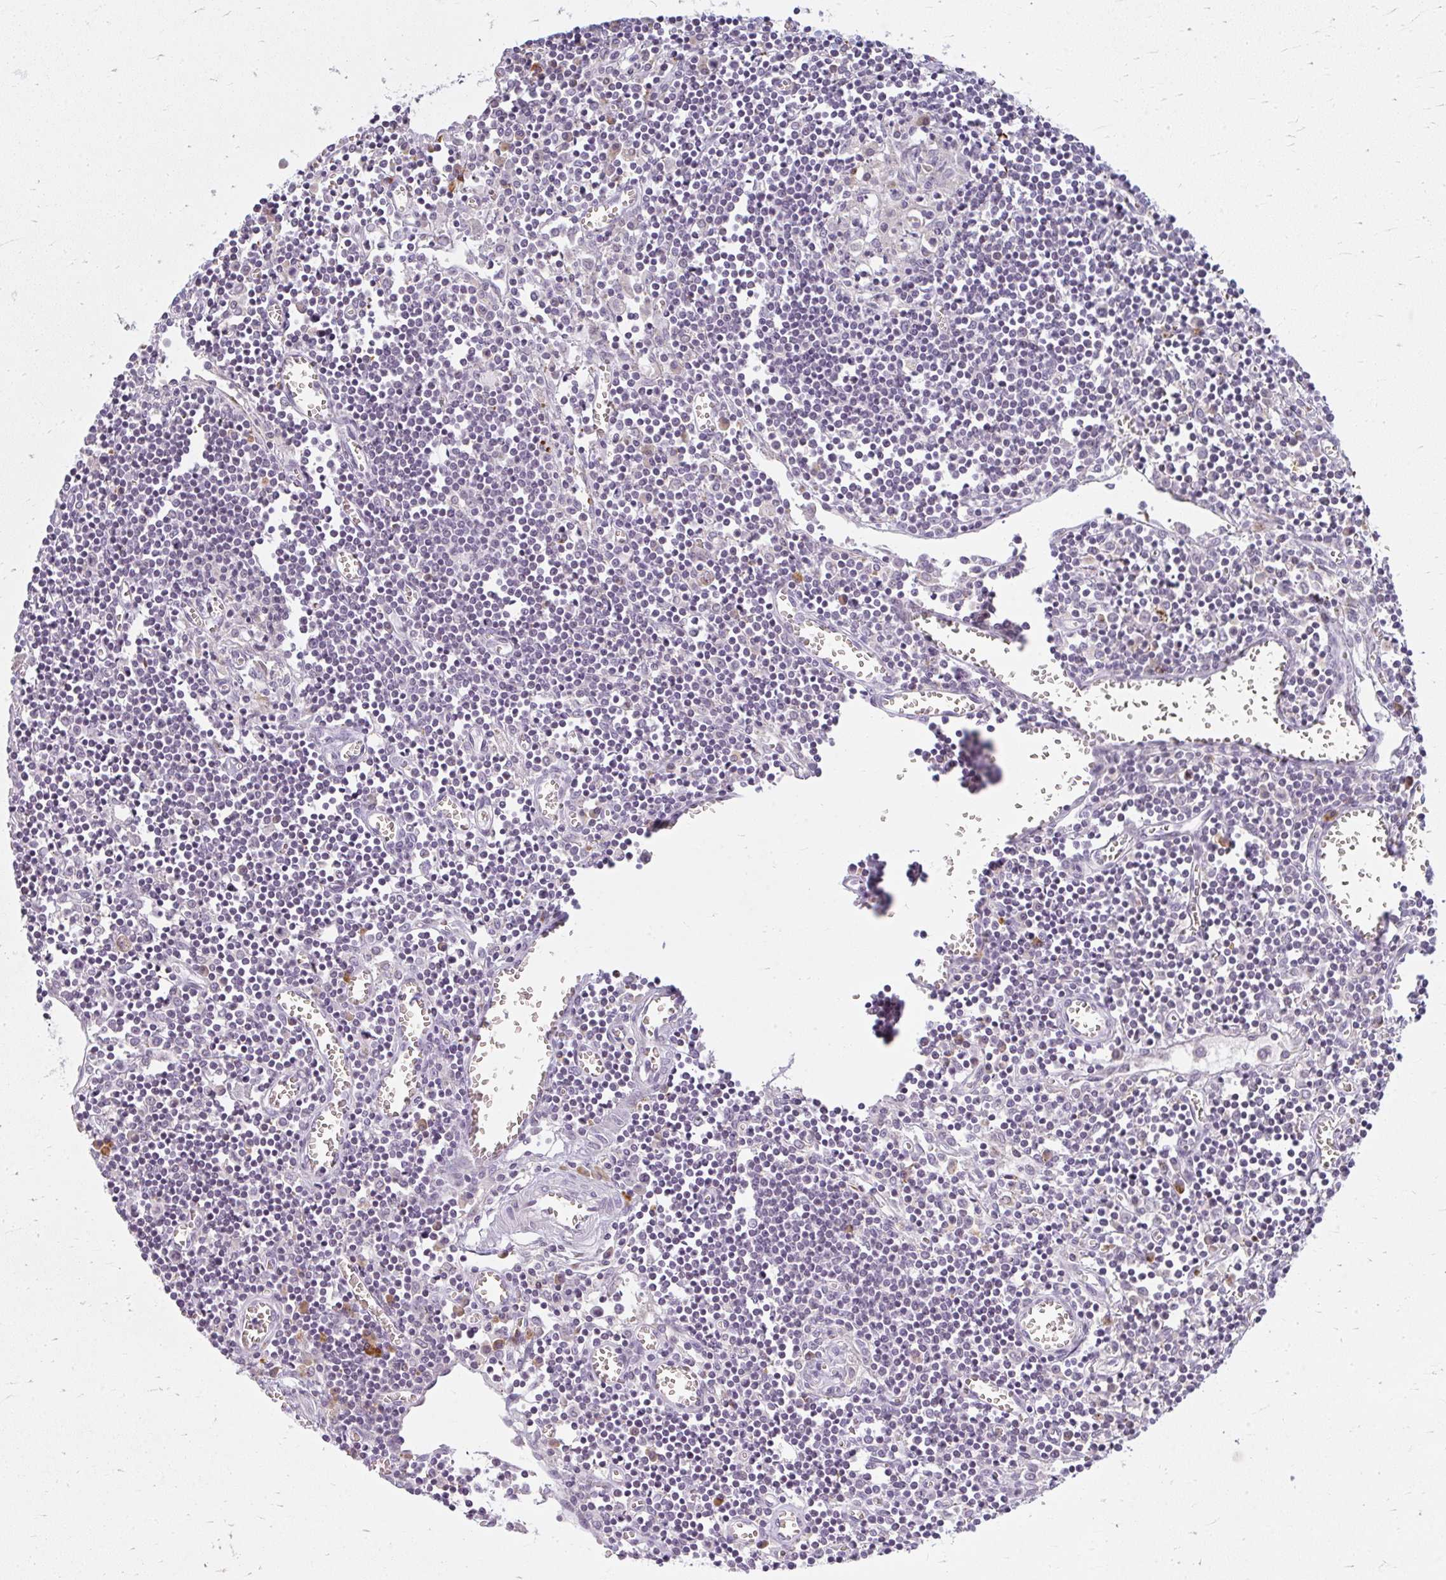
{"staining": {"intensity": "negative", "quantity": "none", "location": "none"}, "tissue": "lymph node", "cell_type": "Germinal center cells", "image_type": "normal", "snomed": [{"axis": "morphology", "description": "Normal tissue, NOS"}, {"axis": "topography", "description": "Lymph node"}], "caption": "IHC of unremarkable lymph node reveals no positivity in germinal center cells. Brightfield microscopy of IHC stained with DAB (3,3'-diaminobenzidine) (brown) and hematoxylin (blue), captured at high magnification.", "gene": "ZFYVE26", "patient": {"sex": "male", "age": 66}}